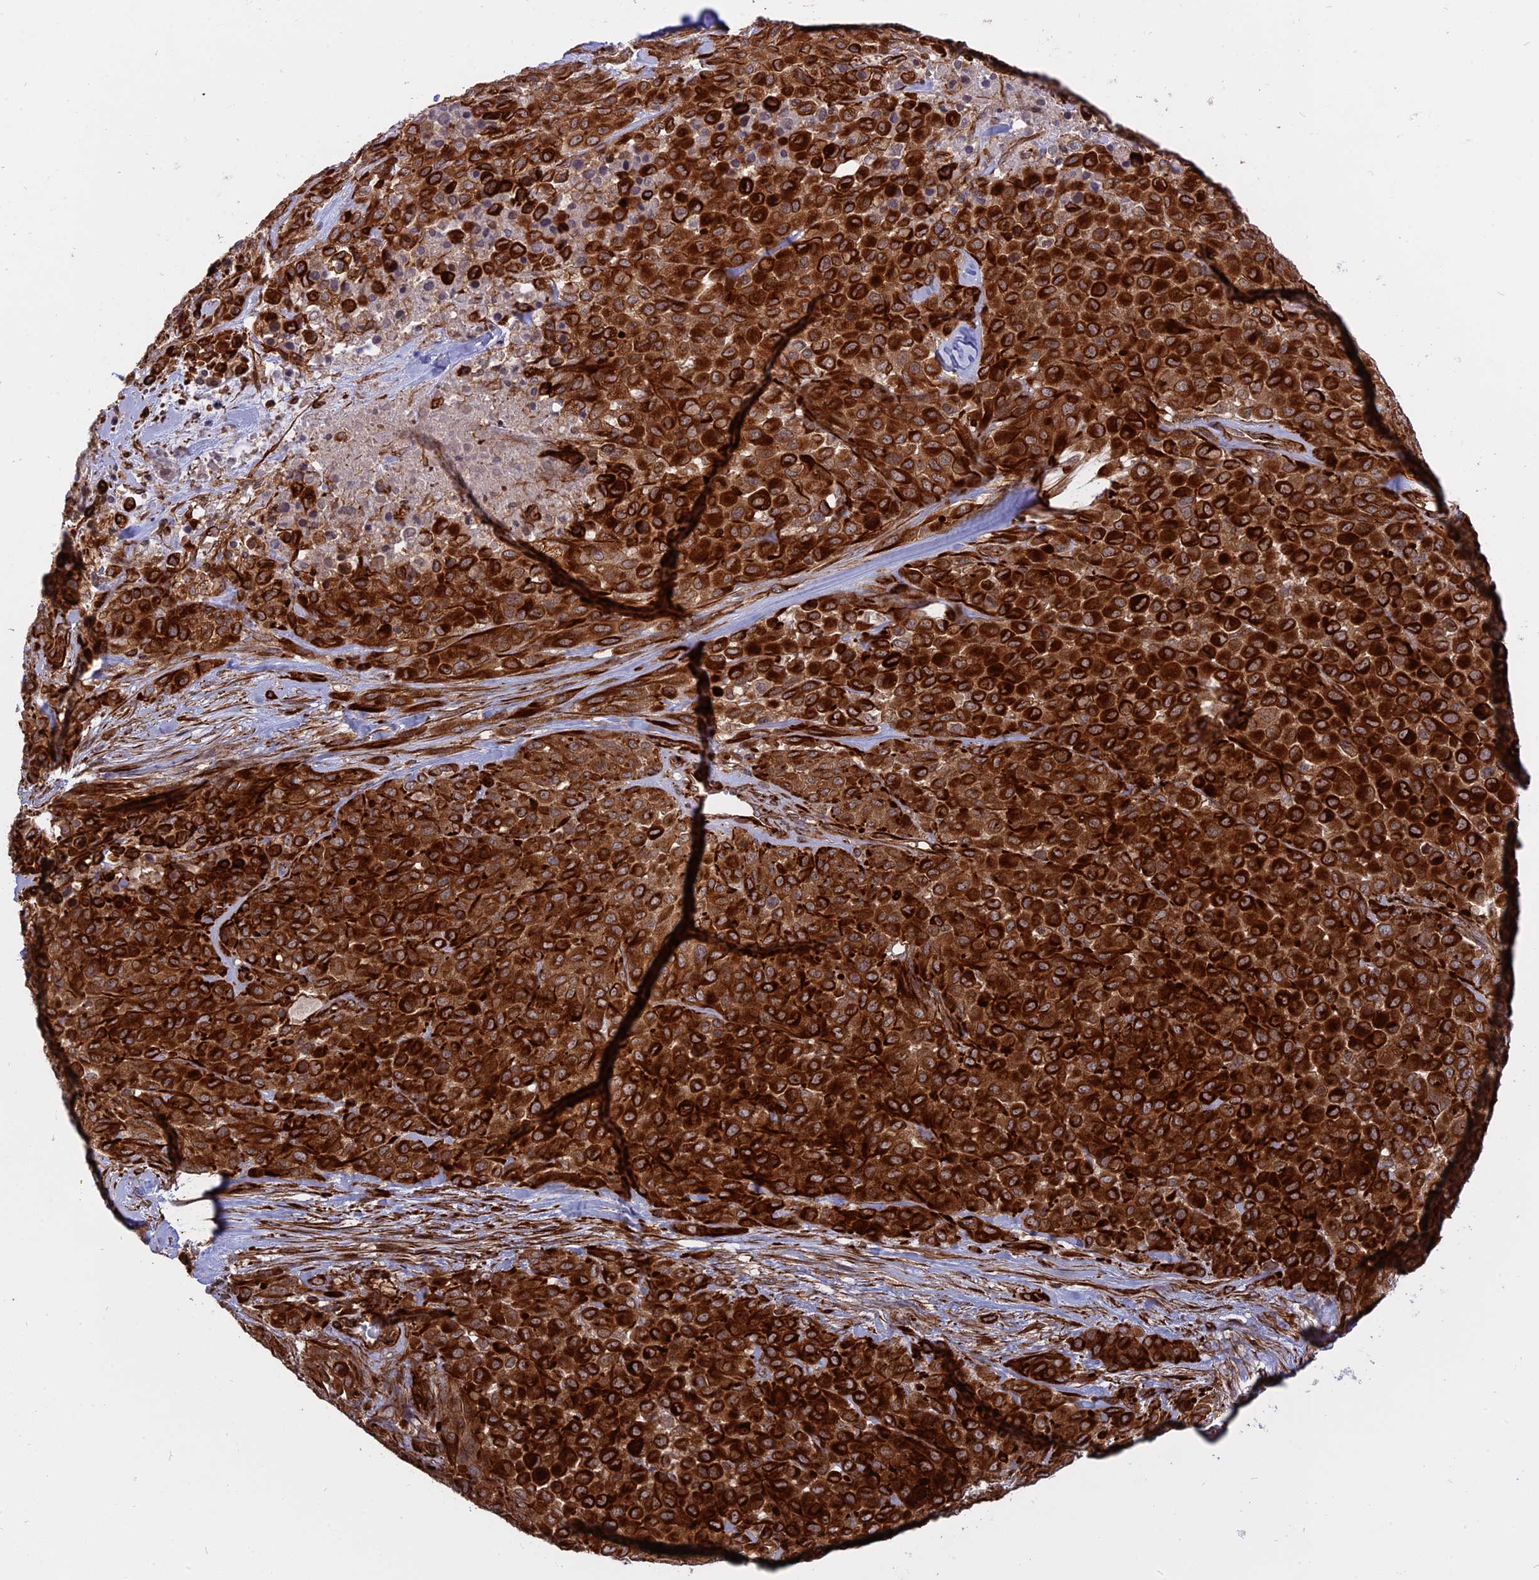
{"staining": {"intensity": "strong", "quantity": ">75%", "location": "cytoplasmic/membranous"}, "tissue": "melanoma", "cell_type": "Tumor cells", "image_type": "cancer", "snomed": [{"axis": "morphology", "description": "Malignant melanoma, Metastatic site"}, {"axis": "topography", "description": "Skin"}], "caption": "Strong cytoplasmic/membranous positivity is present in about >75% of tumor cells in malignant melanoma (metastatic site). (Brightfield microscopy of DAB IHC at high magnification).", "gene": "PHLDB3", "patient": {"sex": "female", "age": 81}}